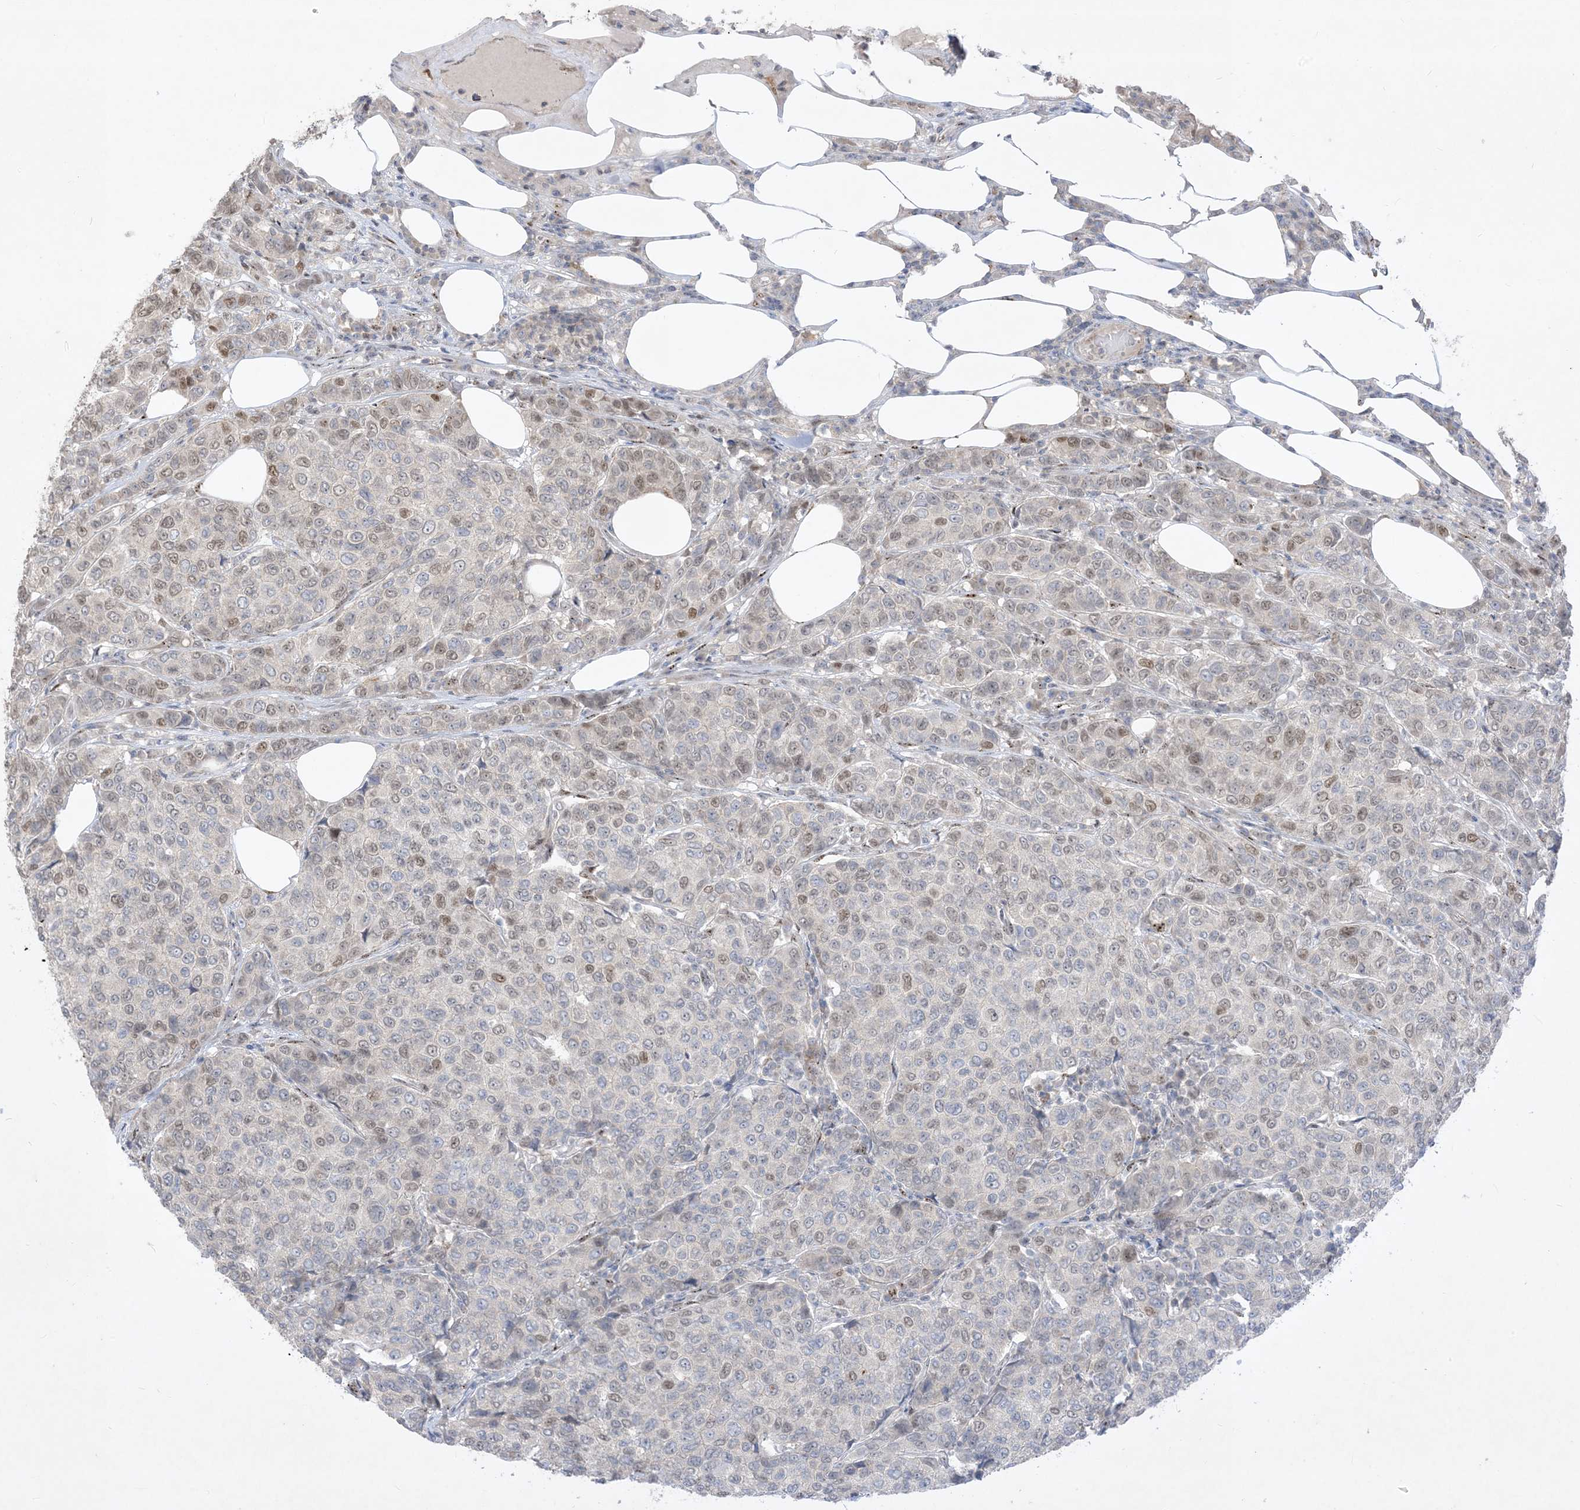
{"staining": {"intensity": "moderate", "quantity": "25%-75%", "location": "nuclear"}, "tissue": "breast cancer", "cell_type": "Tumor cells", "image_type": "cancer", "snomed": [{"axis": "morphology", "description": "Duct carcinoma"}, {"axis": "topography", "description": "Breast"}], "caption": "Immunohistochemistry (IHC) of invasive ductal carcinoma (breast) reveals medium levels of moderate nuclear positivity in about 25%-75% of tumor cells.", "gene": "BHLHE40", "patient": {"sex": "female", "age": 55}}